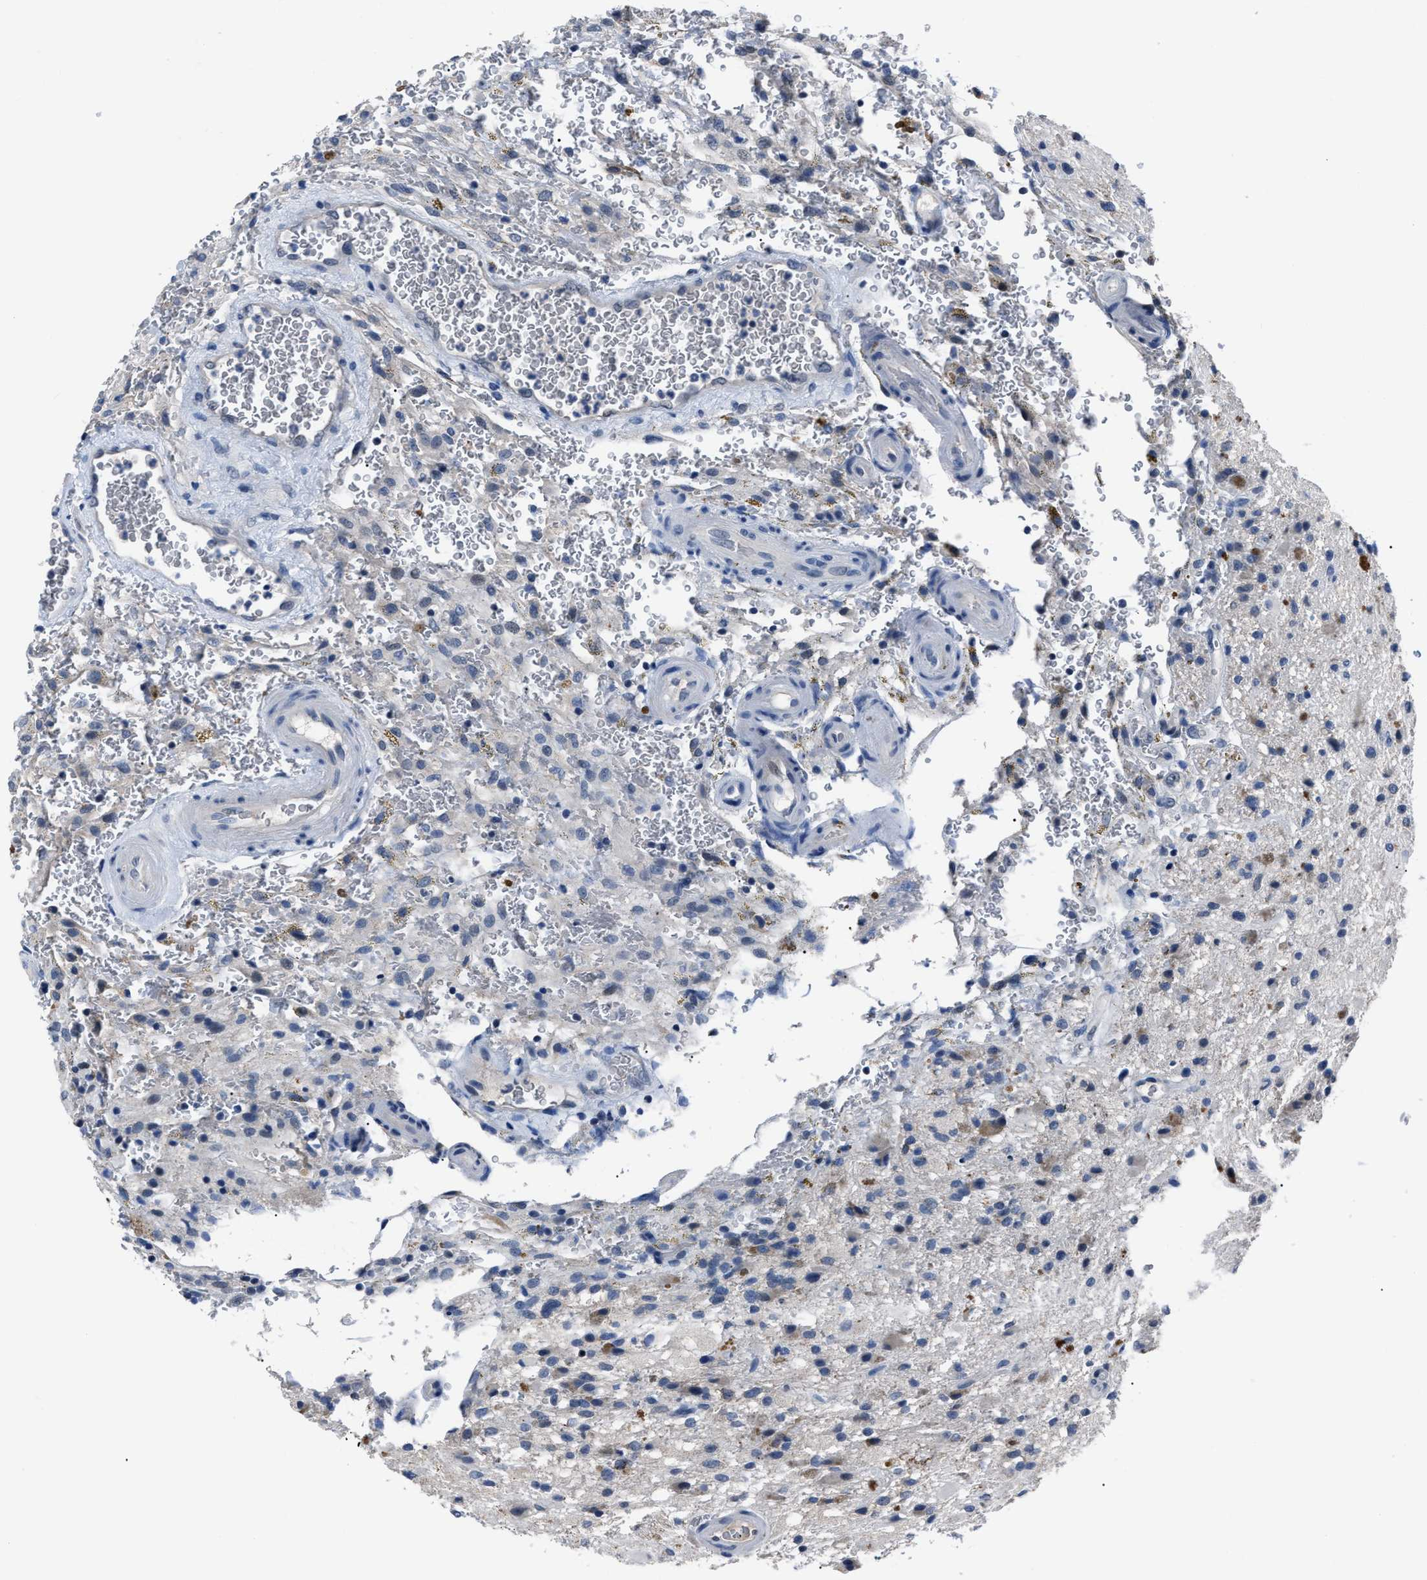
{"staining": {"intensity": "weak", "quantity": "<25%", "location": "cytoplasmic/membranous"}, "tissue": "glioma", "cell_type": "Tumor cells", "image_type": "cancer", "snomed": [{"axis": "morphology", "description": "Glioma, malignant, High grade"}, {"axis": "topography", "description": "Brain"}], "caption": "Immunohistochemistry micrograph of human high-grade glioma (malignant) stained for a protein (brown), which shows no expression in tumor cells.", "gene": "LRWD1", "patient": {"sex": "male", "age": 33}}